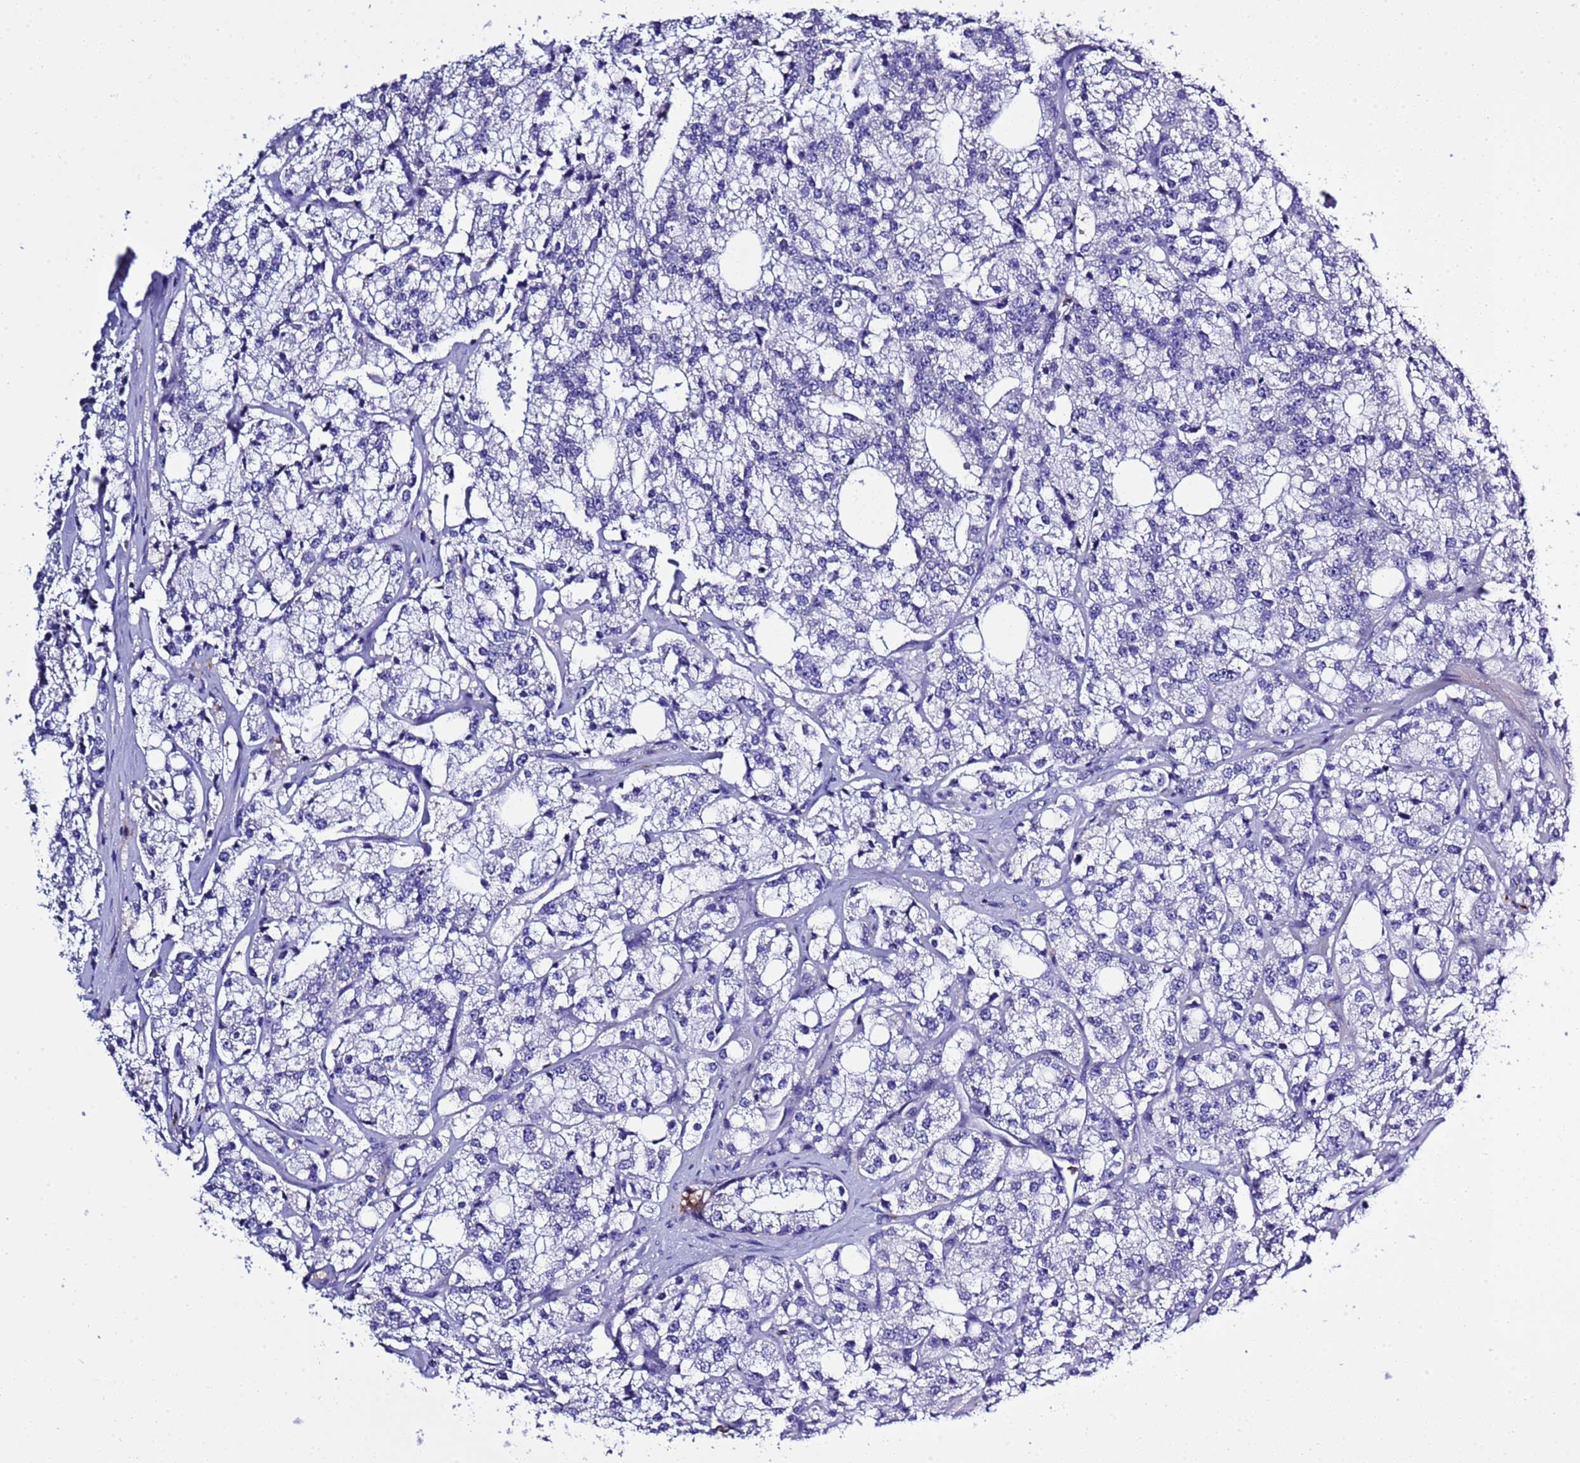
{"staining": {"intensity": "negative", "quantity": "none", "location": "none"}, "tissue": "prostate cancer", "cell_type": "Tumor cells", "image_type": "cancer", "snomed": [{"axis": "morphology", "description": "Adenocarcinoma, High grade"}, {"axis": "topography", "description": "Prostate"}], "caption": "This is an immunohistochemistry (IHC) image of prostate cancer. There is no positivity in tumor cells.", "gene": "KICS2", "patient": {"sex": "male", "age": 64}}